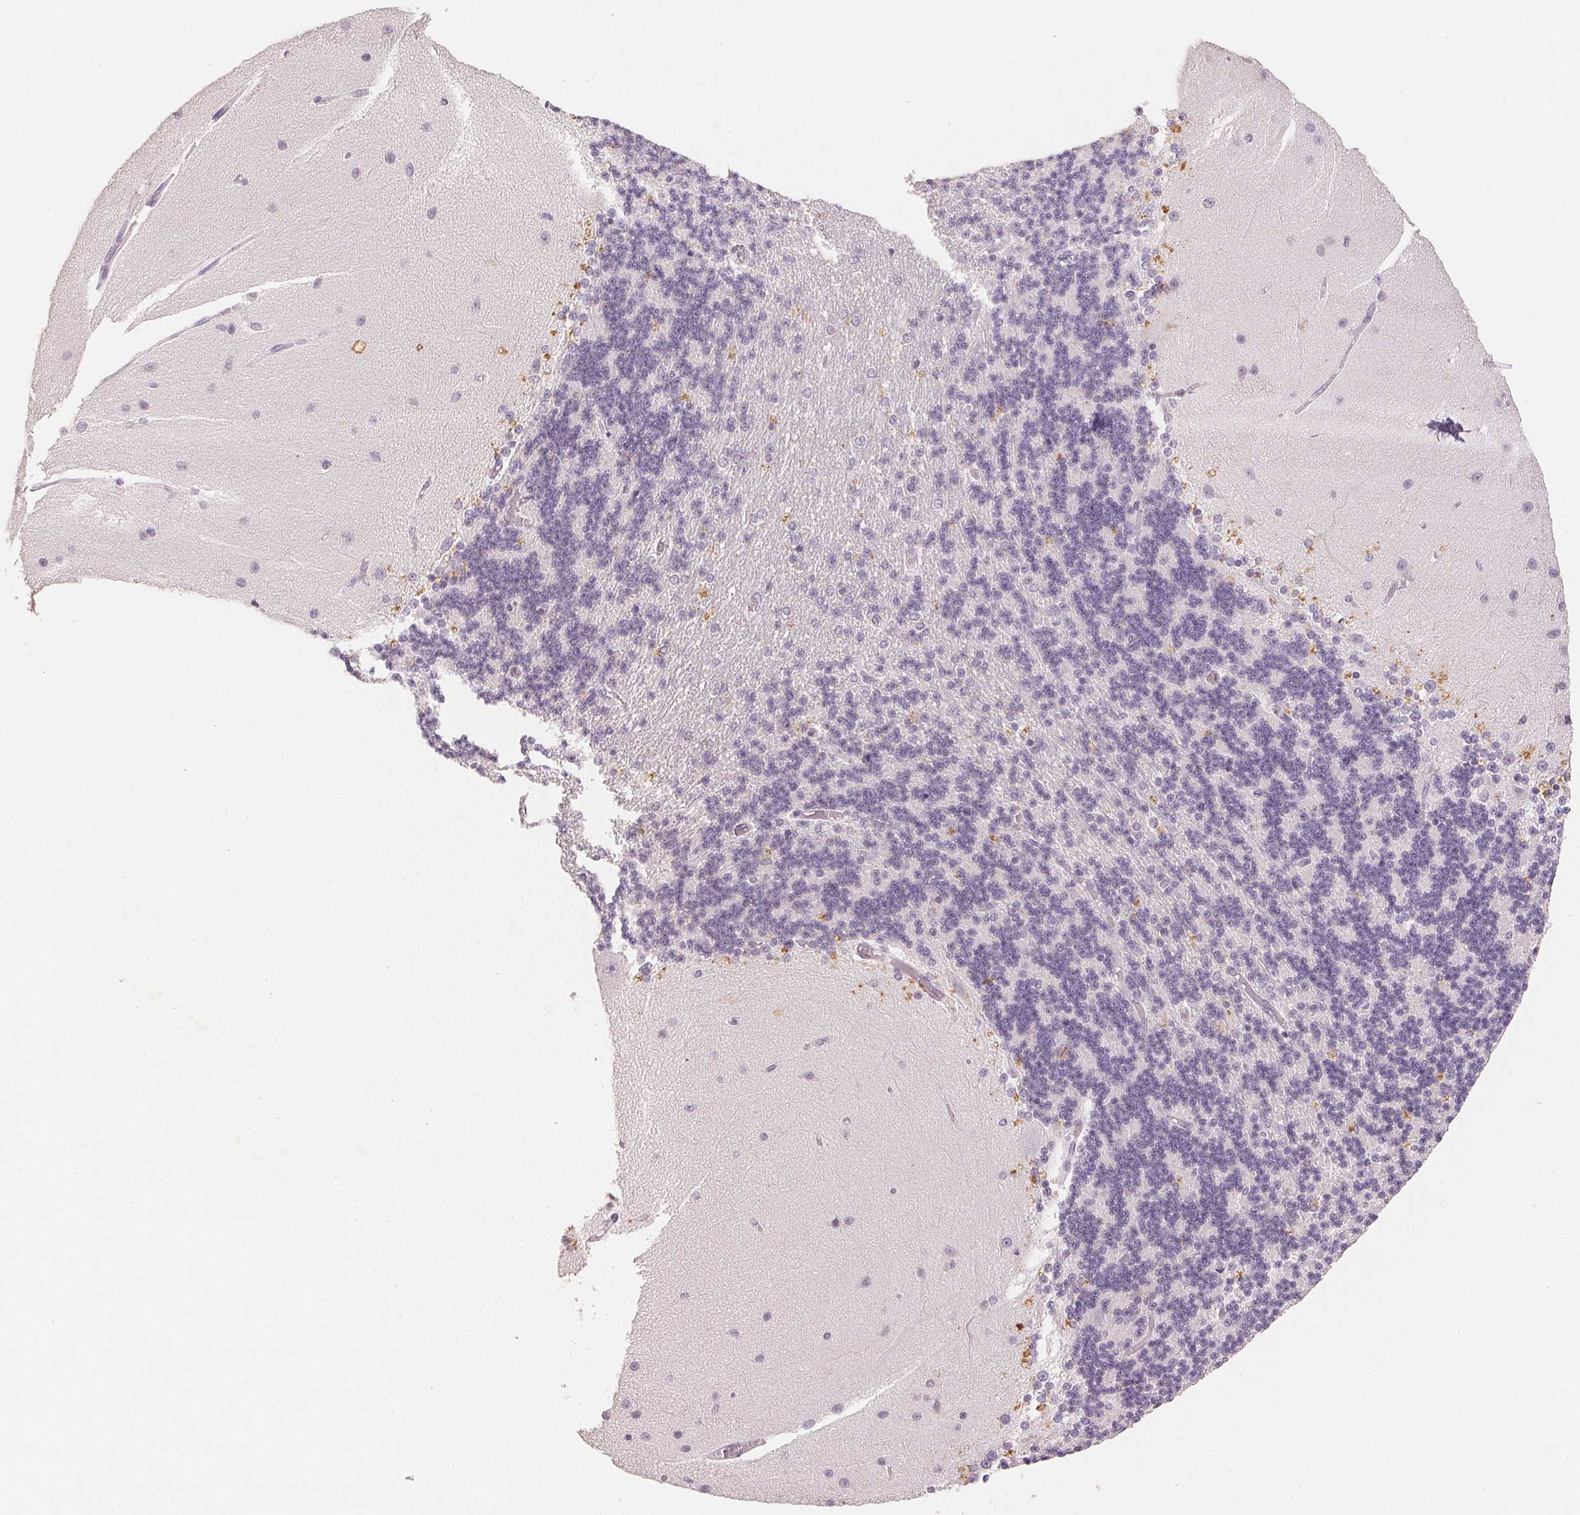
{"staining": {"intensity": "negative", "quantity": "none", "location": "none"}, "tissue": "cerebellum", "cell_type": "Cells in granular layer", "image_type": "normal", "snomed": [{"axis": "morphology", "description": "Normal tissue, NOS"}, {"axis": "topography", "description": "Cerebellum"}], "caption": "This is an immunohistochemistry (IHC) micrograph of normal cerebellum. There is no expression in cells in granular layer.", "gene": "SMTN", "patient": {"sex": "female", "age": 54}}